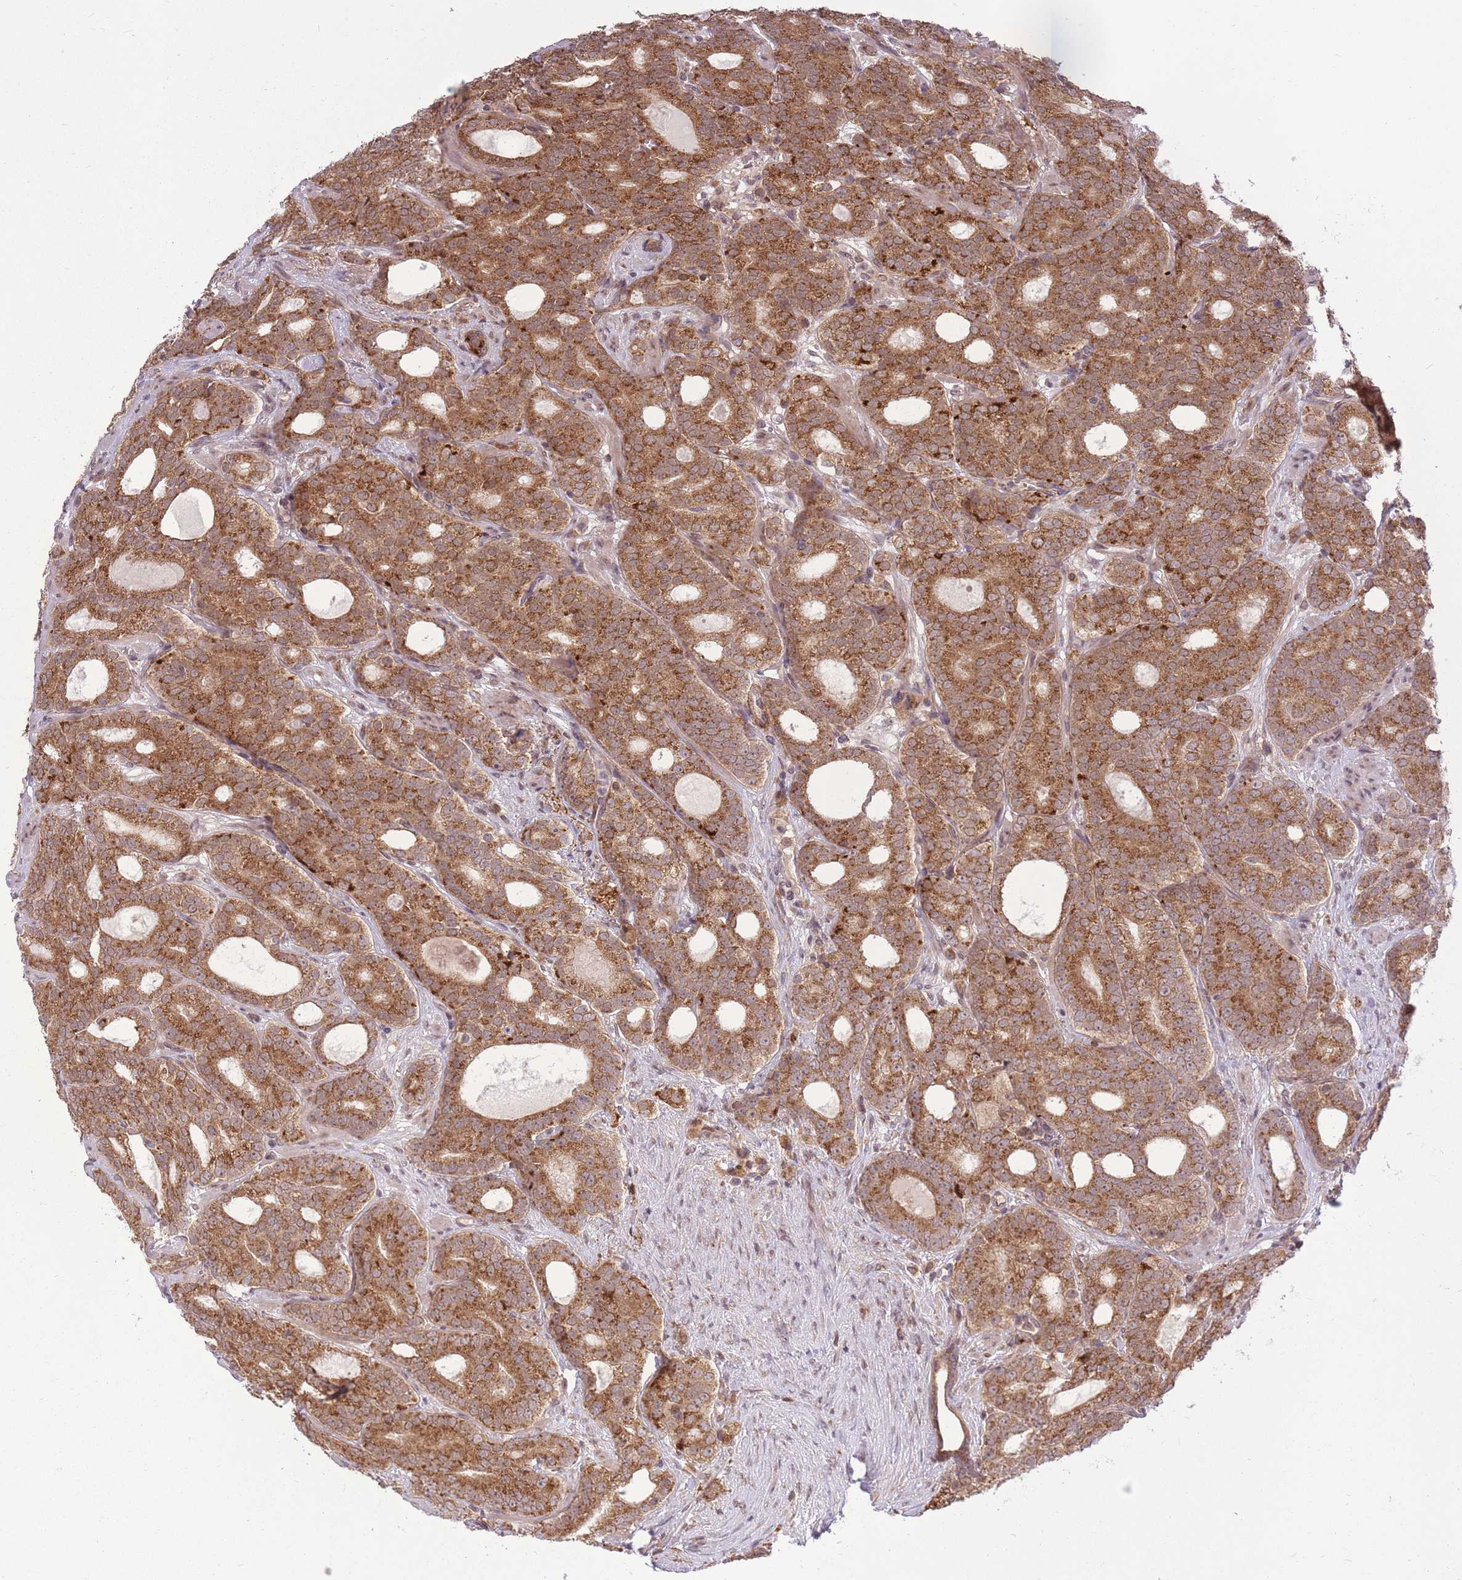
{"staining": {"intensity": "strong", "quantity": ">75%", "location": "cytoplasmic/membranous"}, "tissue": "prostate cancer", "cell_type": "Tumor cells", "image_type": "cancer", "snomed": [{"axis": "morphology", "description": "Adenocarcinoma, High grade"}, {"axis": "topography", "description": "Prostate"}], "caption": "Human prostate cancer (high-grade adenocarcinoma) stained for a protein (brown) reveals strong cytoplasmic/membranous positive staining in approximately >75% of tumor cells.", "gene": "ZNF391", "patient": {"sex": "male", "age": 64}}